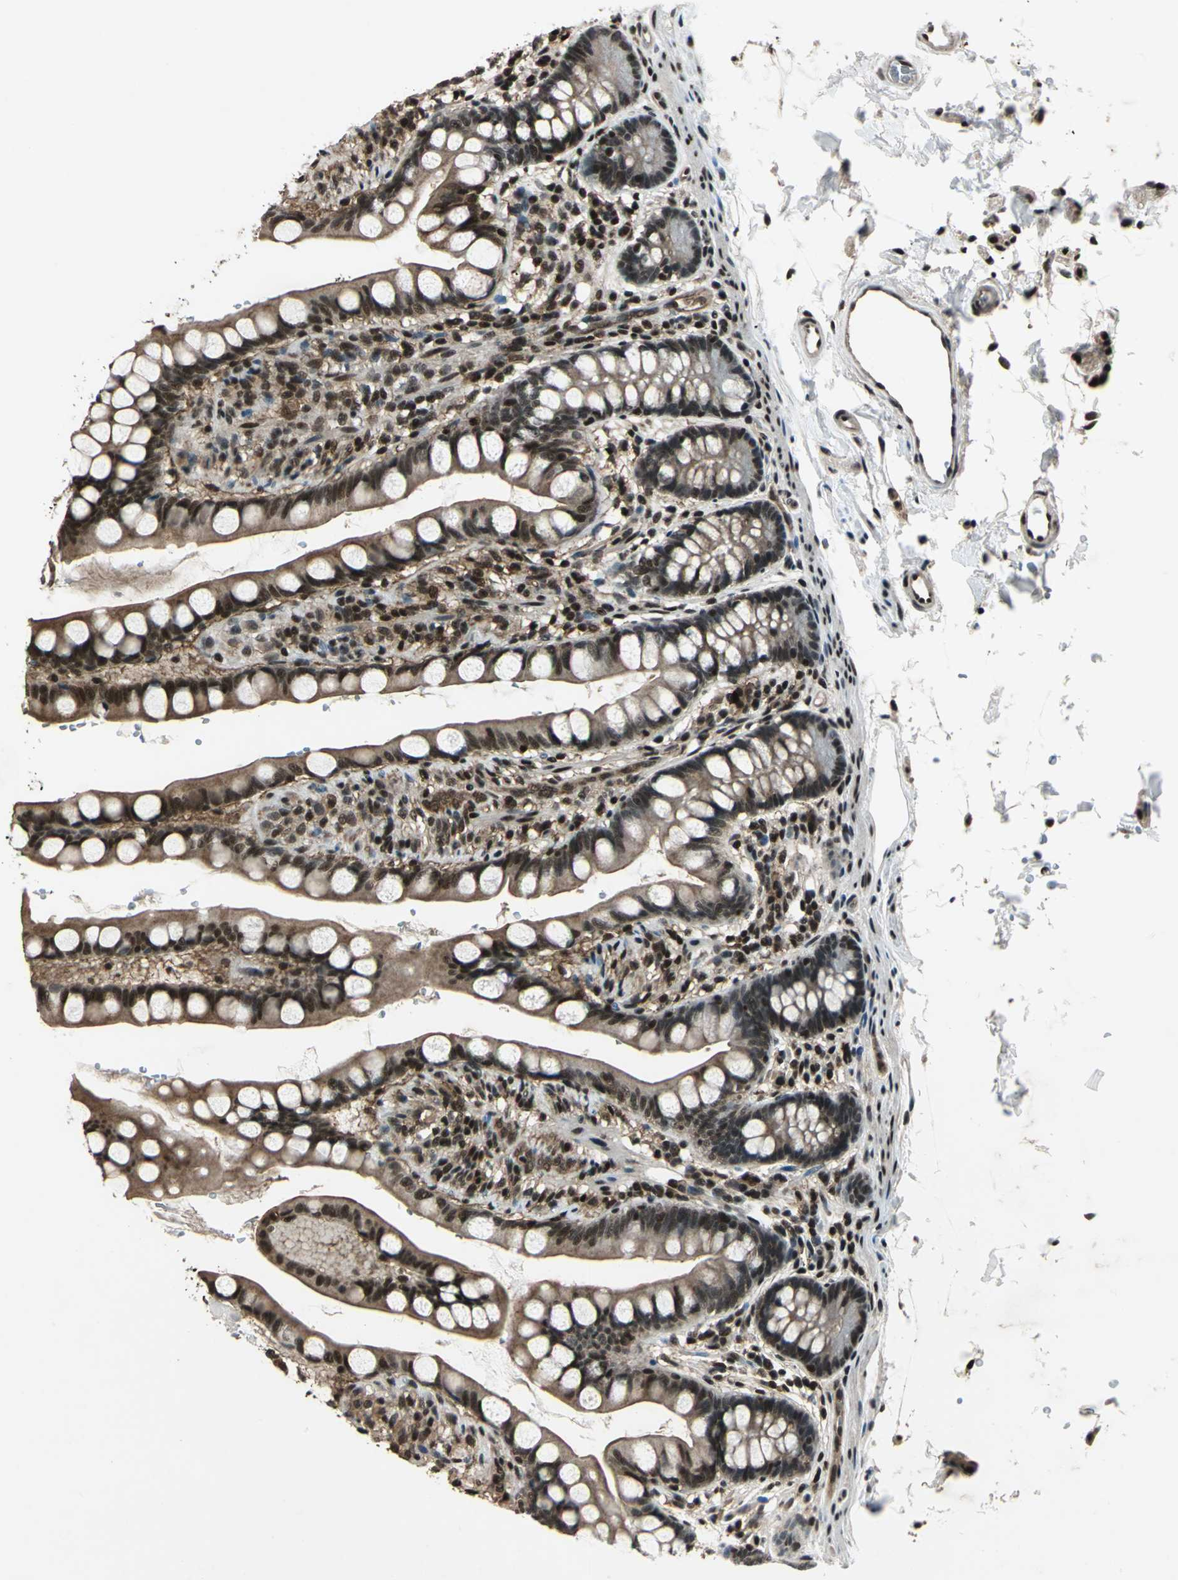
{"staining": {"intensity": "moderate", "quantity": ">75%", "location": "cytoplasmic/membranous,nuclear"}, "tissue": "small intestine", "cell_type": "Glandular cells", "image_type": "normal", "snomed": [{"axis": "morphology", "description": "Normal tissue, NOS"}, {"axis": "topography", "description": "Small intestine"}], "caption": "A brown stain highlights moderate cytoplasmic/membranous,nuclear expression of a protein in glandular cells of benign human small intestine. (IHC, brightfield microscopy, high magnification).", "gene": "NR2C2", "patient": {"sex": "female", "age": 58}}